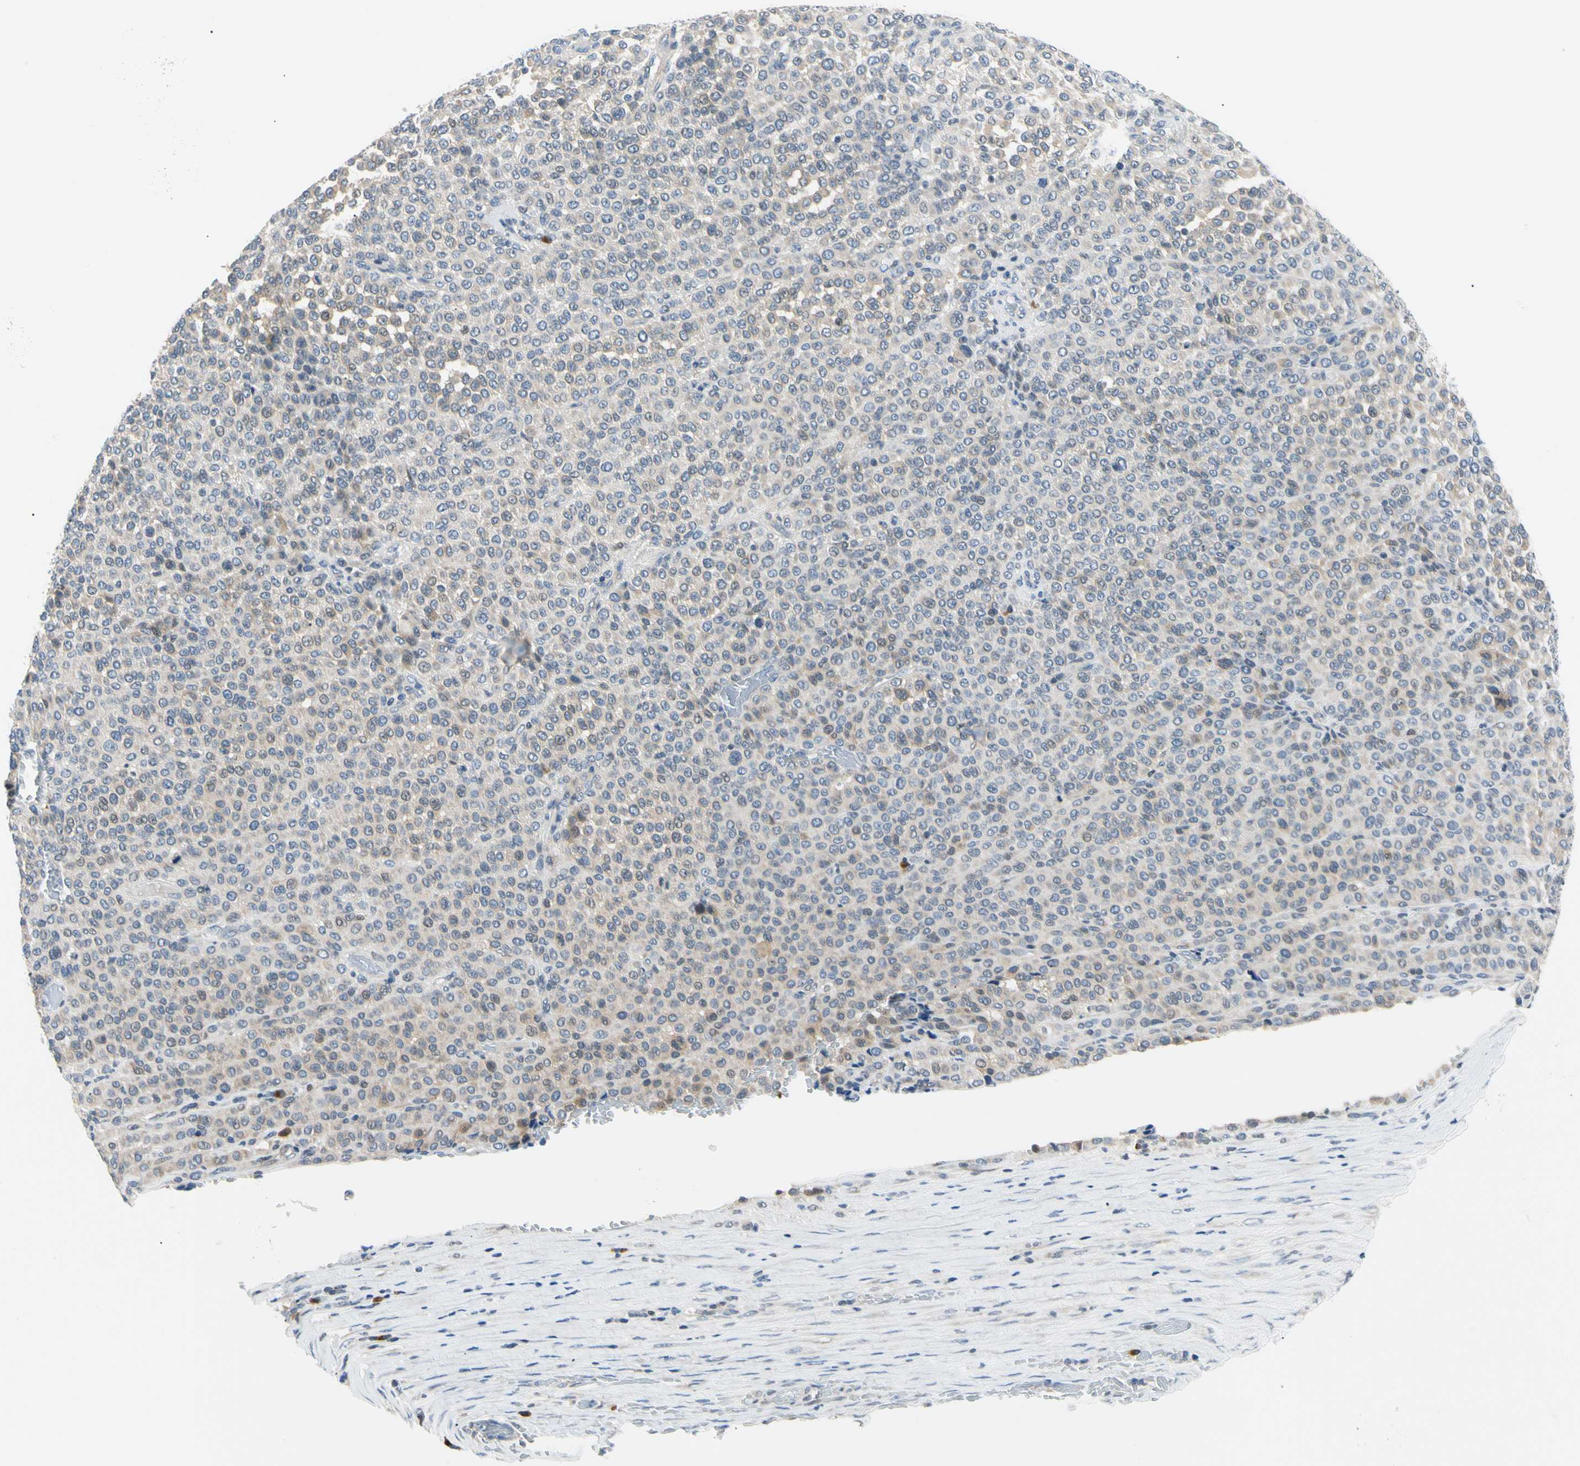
{"staining": {"intensity": "weak", "quantity": "<25%", "location": "cytoplasmic/membranous"}, "tissue": "melanoma", "cell_type": "Tumor cells", "image_type": "cancer", "snomed": [{"axis": "morphology", "description": "Malignant melanoma, Metastatic site"}, {"axis": "topography", "description": "Pancreas"}], "caption": "An IHC micrograph of malignant melanoma (metastatic site) is shown. There is no staining in tumor cells of malignant melanoma (metastatic site).", "gene": "SEC23B", "patient": {"sex": "female", "age": 30}}